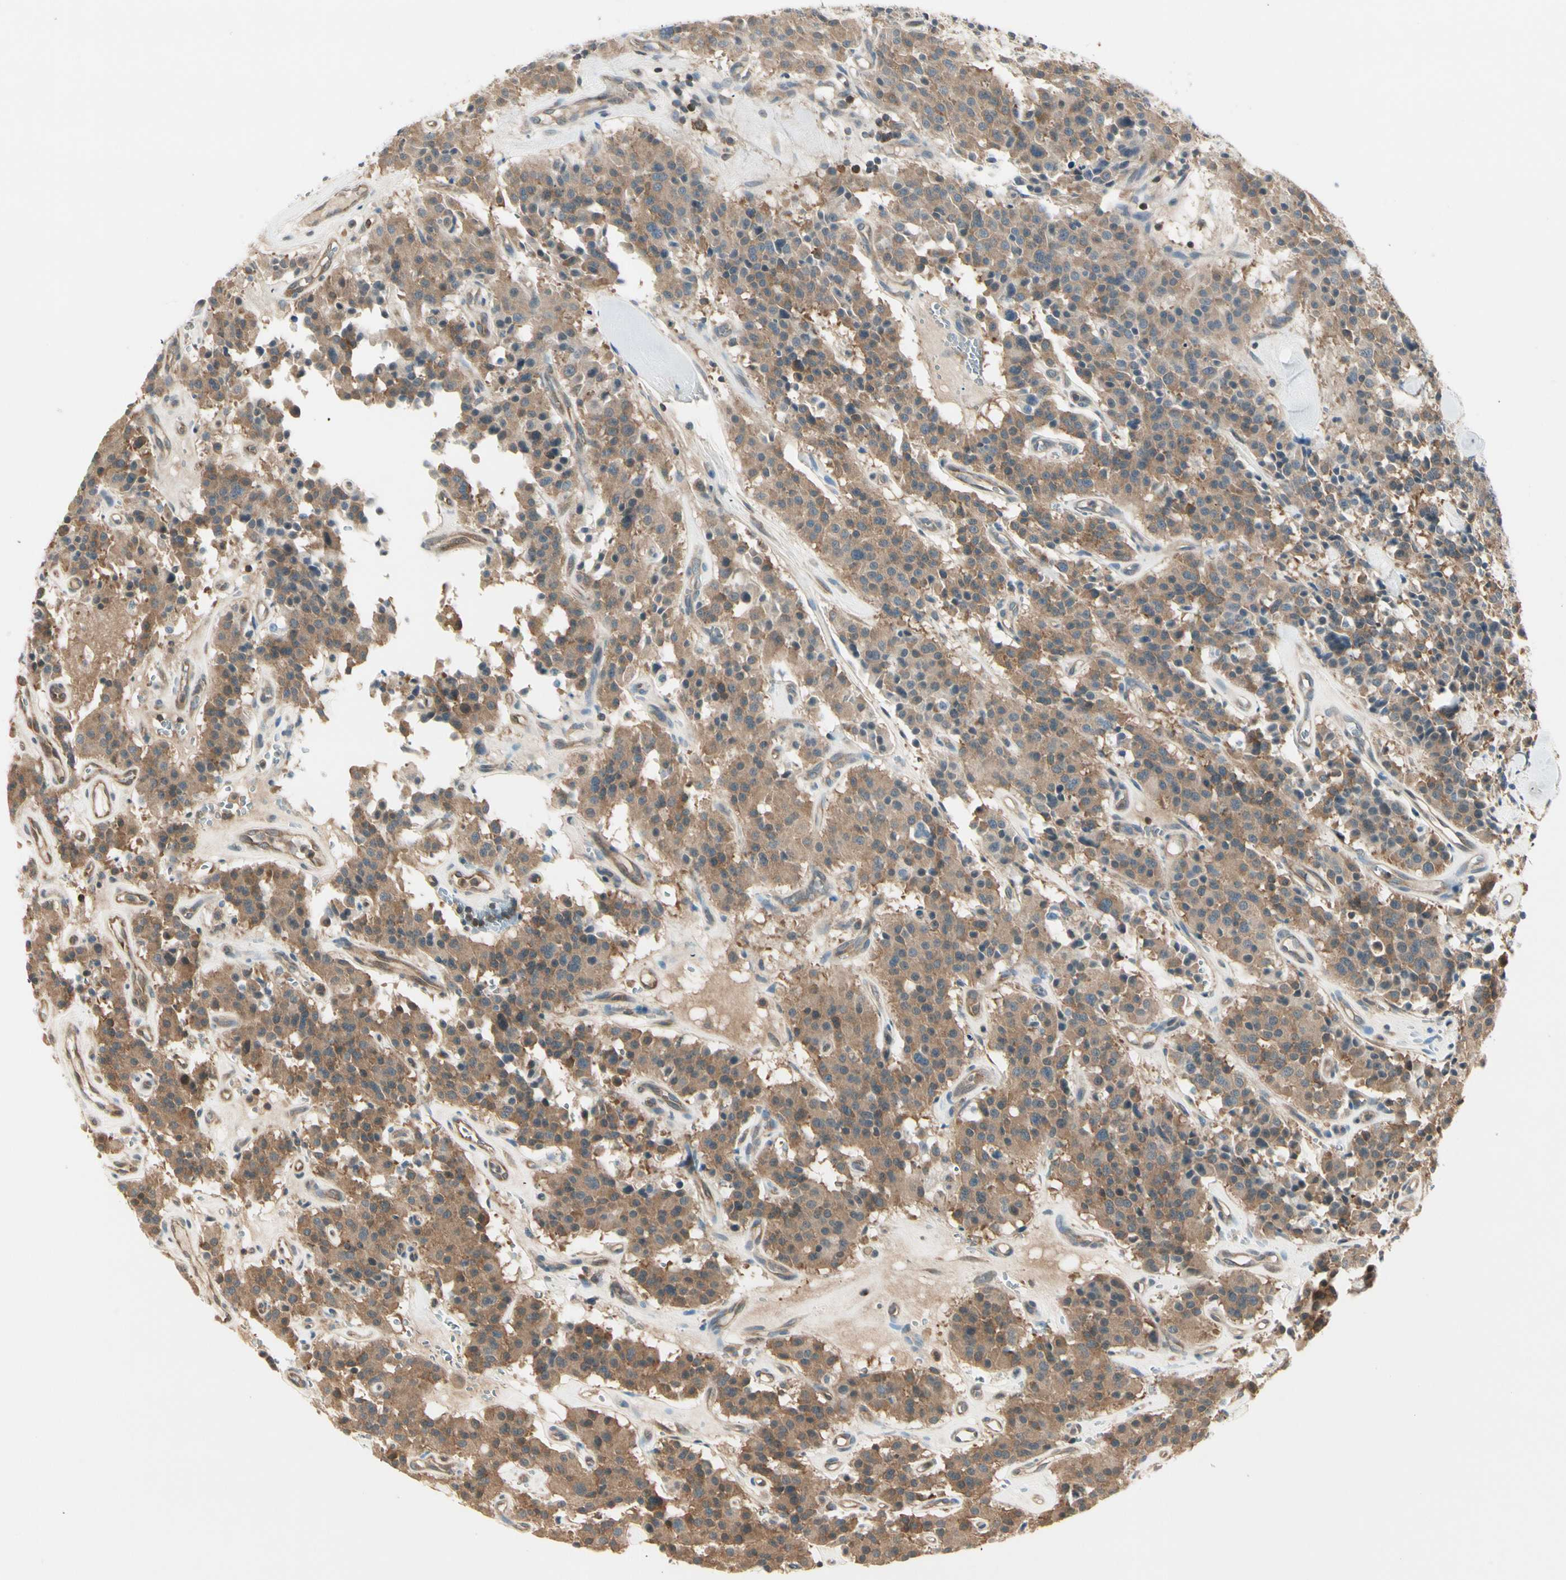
{"staining": {"intensity": "moderate", "quantity": ">75%", "location": "cytoplasmic/membranous"}, "tissue": "carcinoid", "cell_type": "Tumor cells", "image_type": "cancer", "snomed": [{"axis": "morphology", "description": "Carcinoid, malignant, NOS"}, {"axis": "topography", "description": "Lung"}], "caption": "A brown stain highlights moderate cytoplasmic/membranous positivity of a protein in carcinoid tumor cells.", "gene": "OXSR1", "patient": {"sex": "male", "age": 30}}